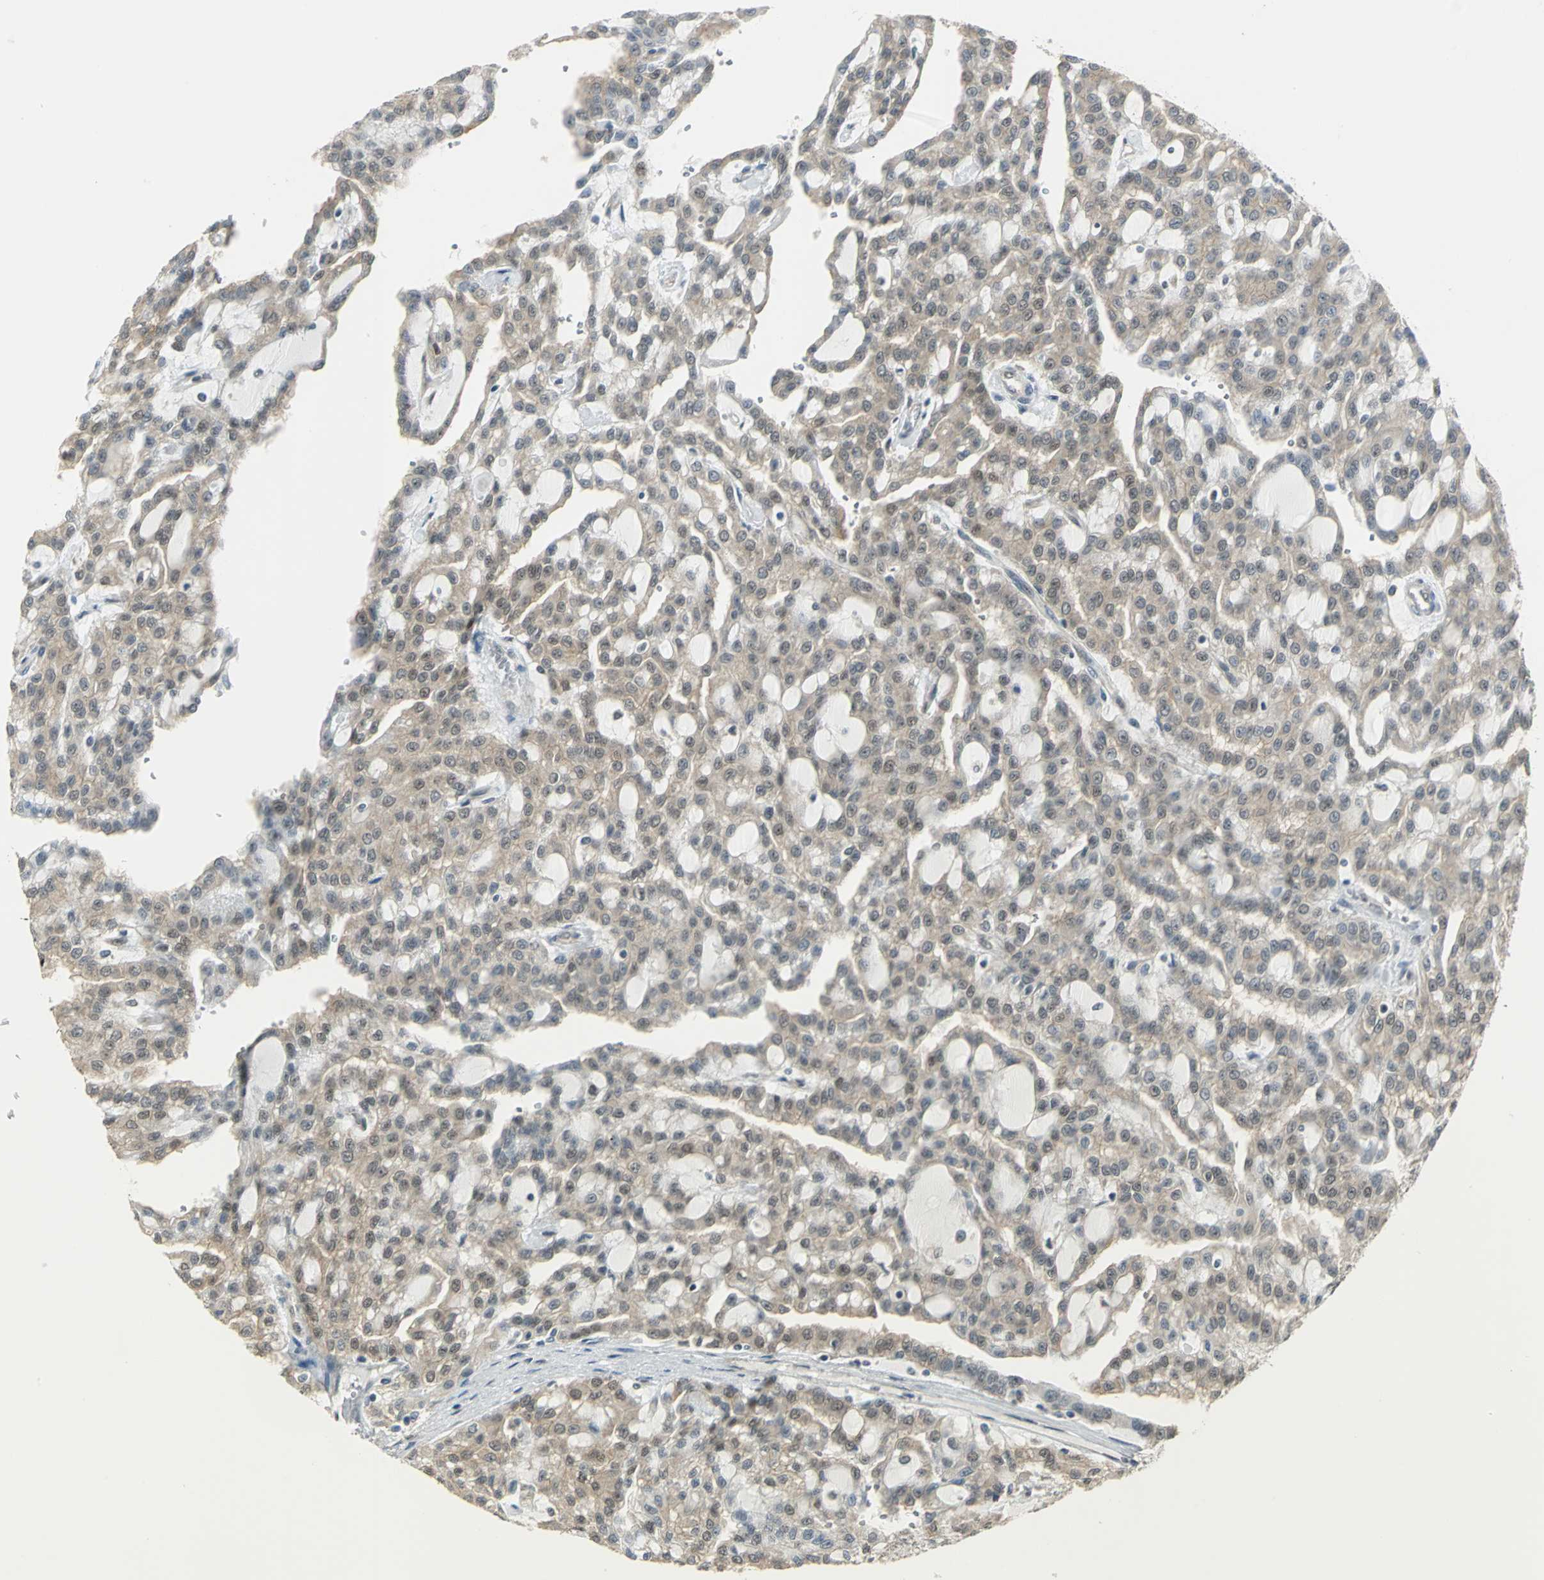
{"staining": {"intensity": "weak", "quantity": "25%-75%", "location": "cytoplasmic/membranous,nuclear"}, "tissue": "renal cancer", "cell_type": "Tumor cells", "image_type": "cancer", "snomed": [{"axis": "morphology", "description": "Adenocarcinoma, NOS"}, {"axis": "topography", "description": "Kidney"}], "caption": "An image of human renal cancer stained for a protein exhibits weak cytoplasmic/membranous and nuclear brown staining in tumor cells.", "gene": "DDX5", "patient": {"sex": "male", "age": 63}}